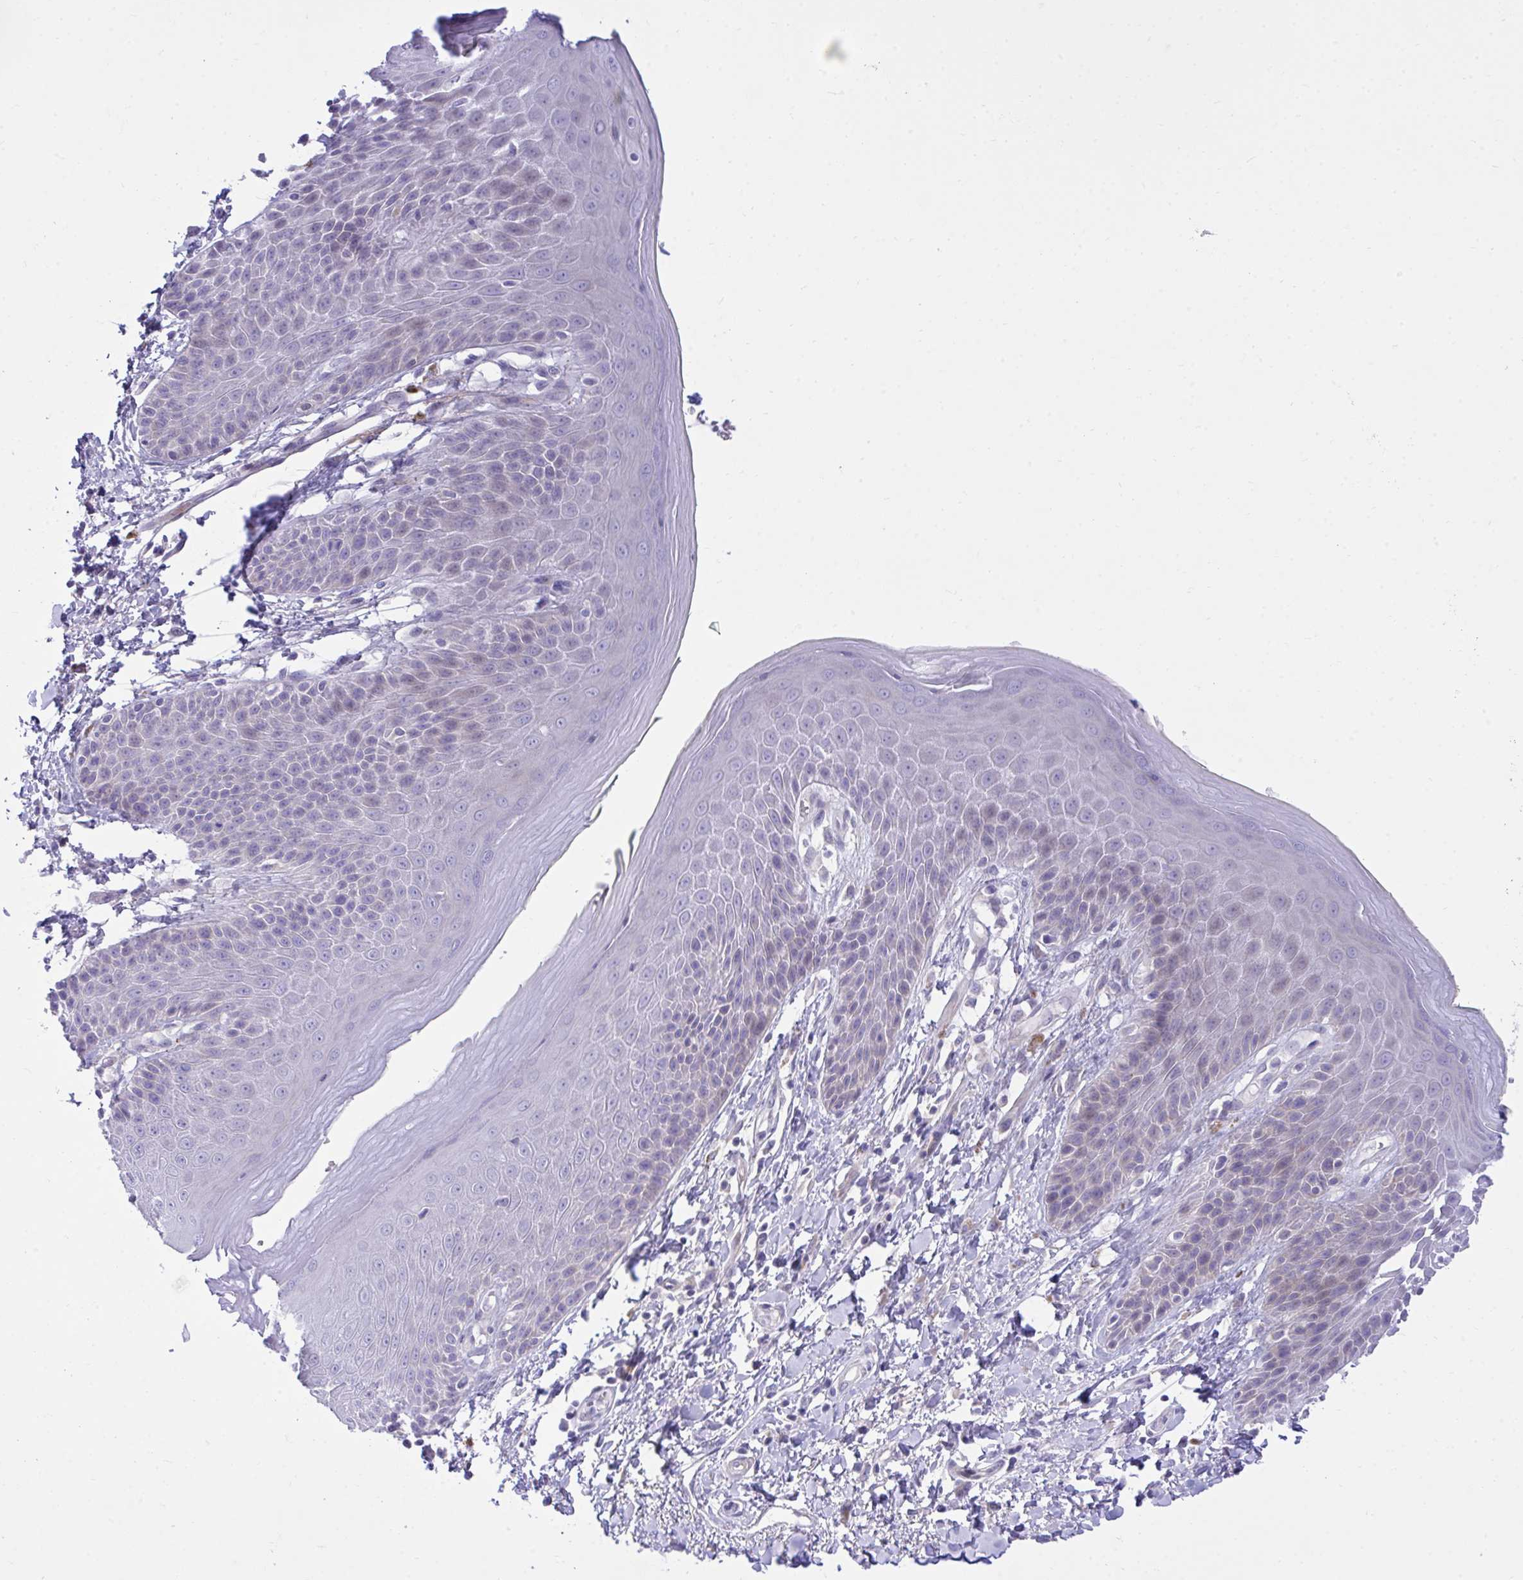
{"staining": {"intensity": "moderate", "quantity": "<25%", "location": "cytoplasmic/membranous"}, "tissue": "skin", "cell_type": "Epidermal cells", "image_type": "normal", "snomed": [{"axis": "morphology", "description": "Normal tissue, NOS"}, {"axis": "topography", "description": "Anal"}, {"axis": "topography", "description": "Peripheral nerve tissue"}], "caption": "Protein expression analysis of benign human skin reveals moderate cytoplasmic/membranous staining in about <25% of epidermal cells. (DAB (3,3'-diaminobenzidine) IHC, brown staining for protein, blue staining for nuclei).", "gene": "MED9", "patient": {"sex": "male", "age": 51}}